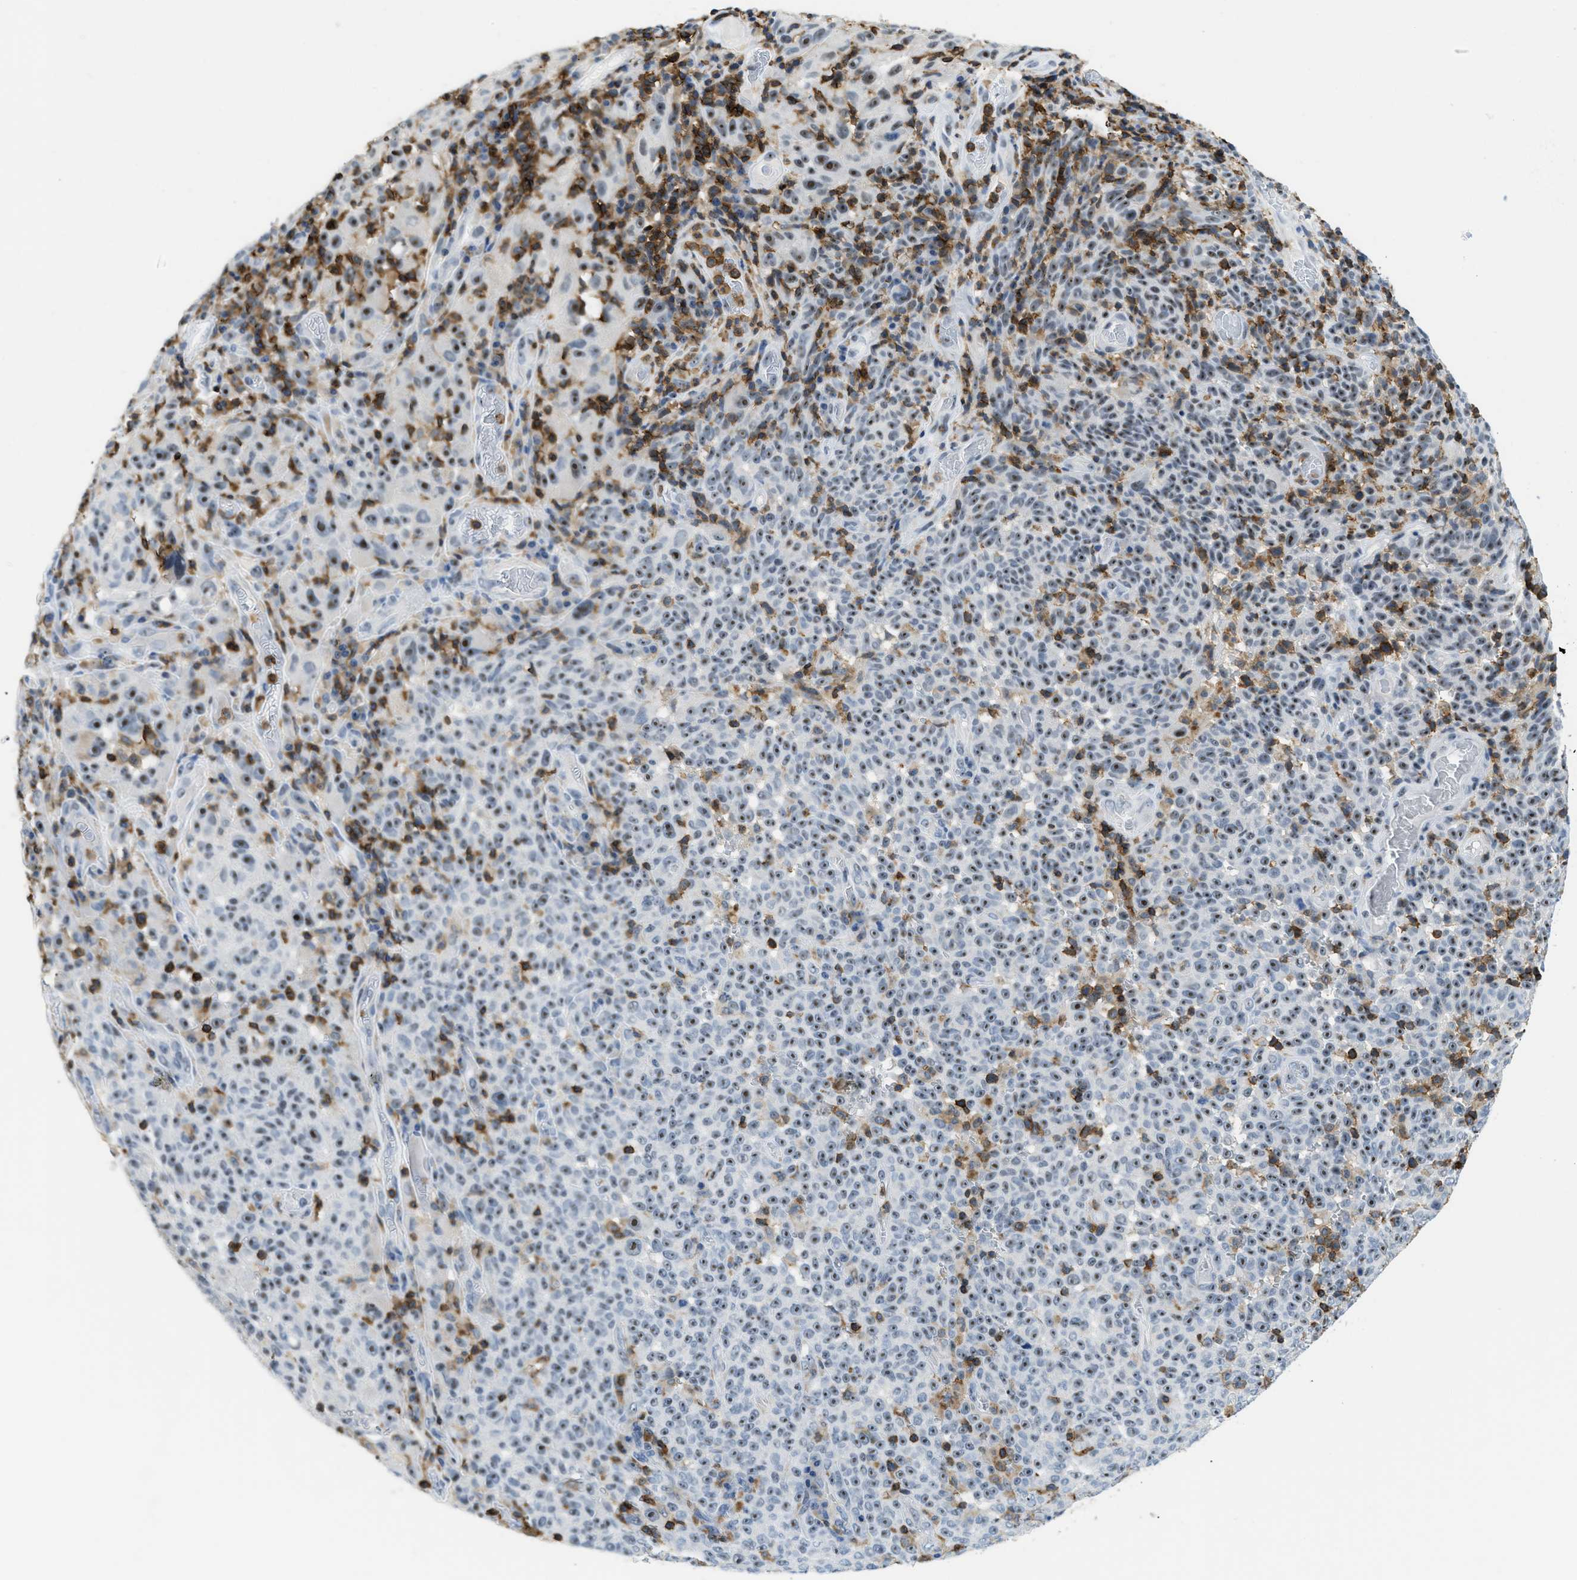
{"staining": {"intensity": "moderate", "quantity": "25%-75%", "location": "nuclear"}, "tissue": "melanoma", "cell_type": "Tumor cells", "image_type": "cancer", "snomed": [{"axis": "morphology", "description": "Malignant melanoma, NOS"}, {"axis": "topography", "description": "Skin"}], "caption": "Immunohistochemistry of human melanoma reveals medium levels of moderate nuclear expression in about 25%-75% of tumor cells.", "gene": "FAM151A", "patient": {"sex": "female", "age": 82}}